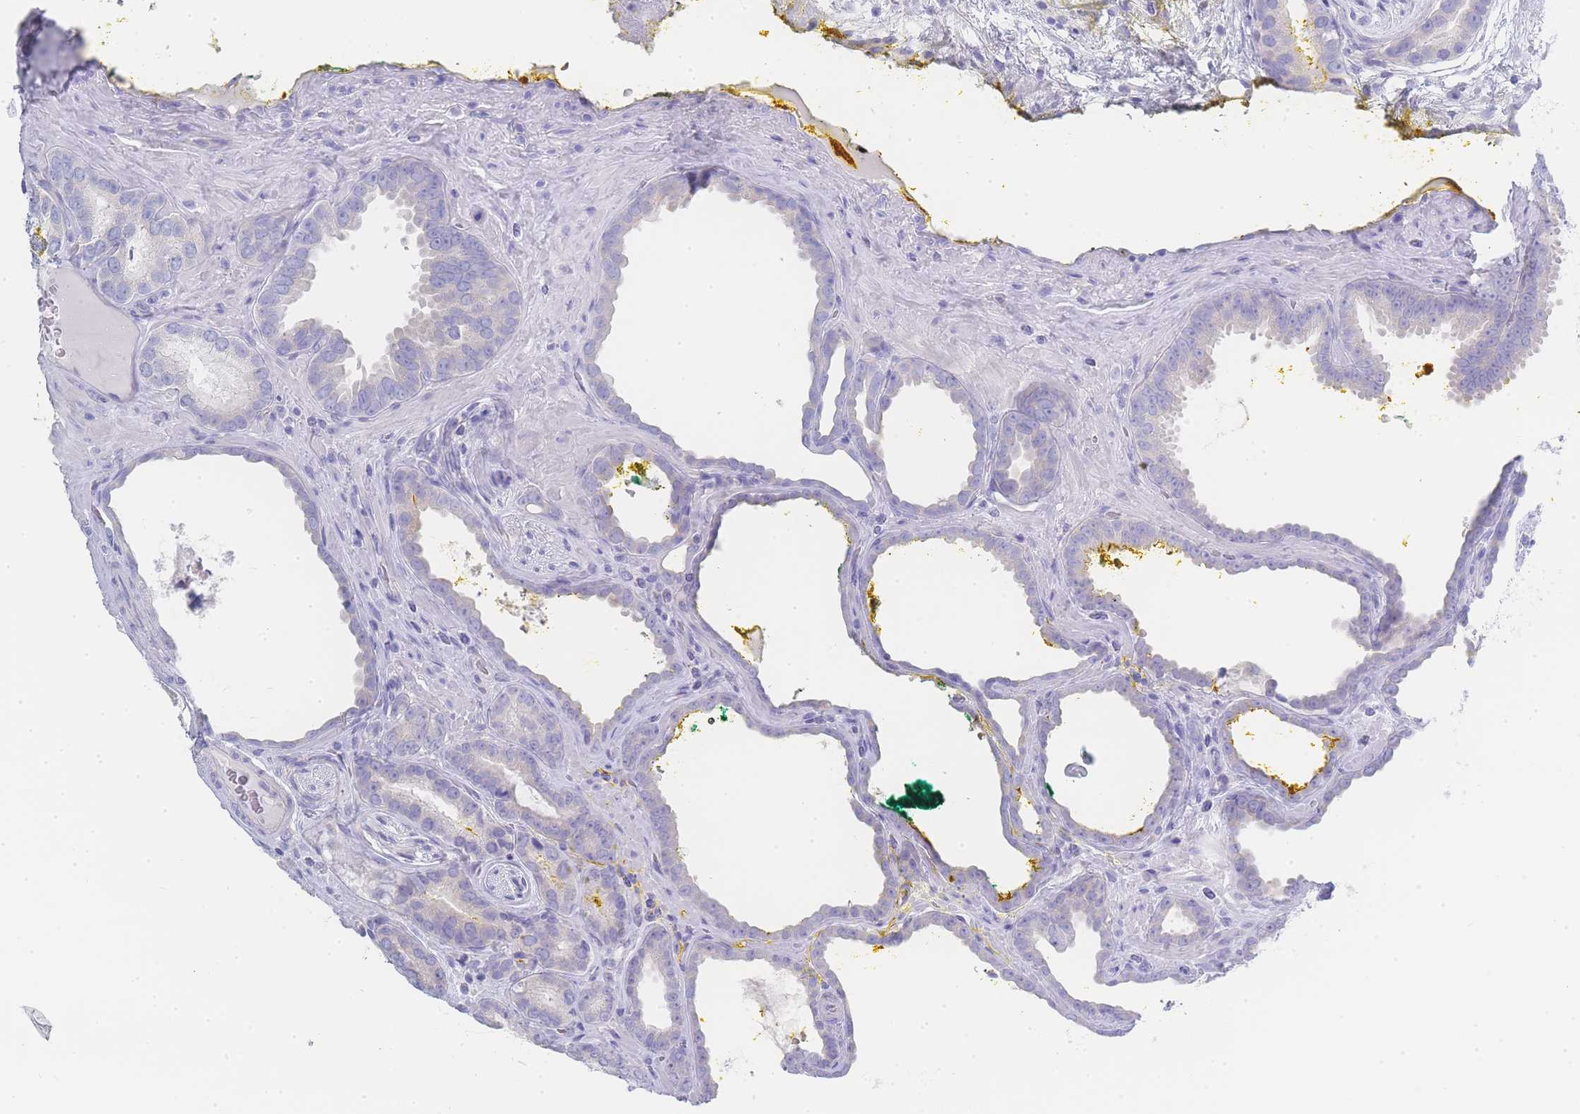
{"staining": {"intensity": "negative", "quantity": "none", "location": "none"}, "tissue": "prostate cancer", "cell_type": "Tumor cells", "image_type": "cancer", "snomed": [{"axis": "morphology", "description": "Adenocarcinoma, High grade"}, {"axis": "topography", "description": "Prostate"}], "caption": "Prostate cancer stained for a protein using immunohistochemistry (IHC) reveals no expression tumor cells.", "gene": "LZTFL1", "patient": {"sex": "male", "age": 72}}